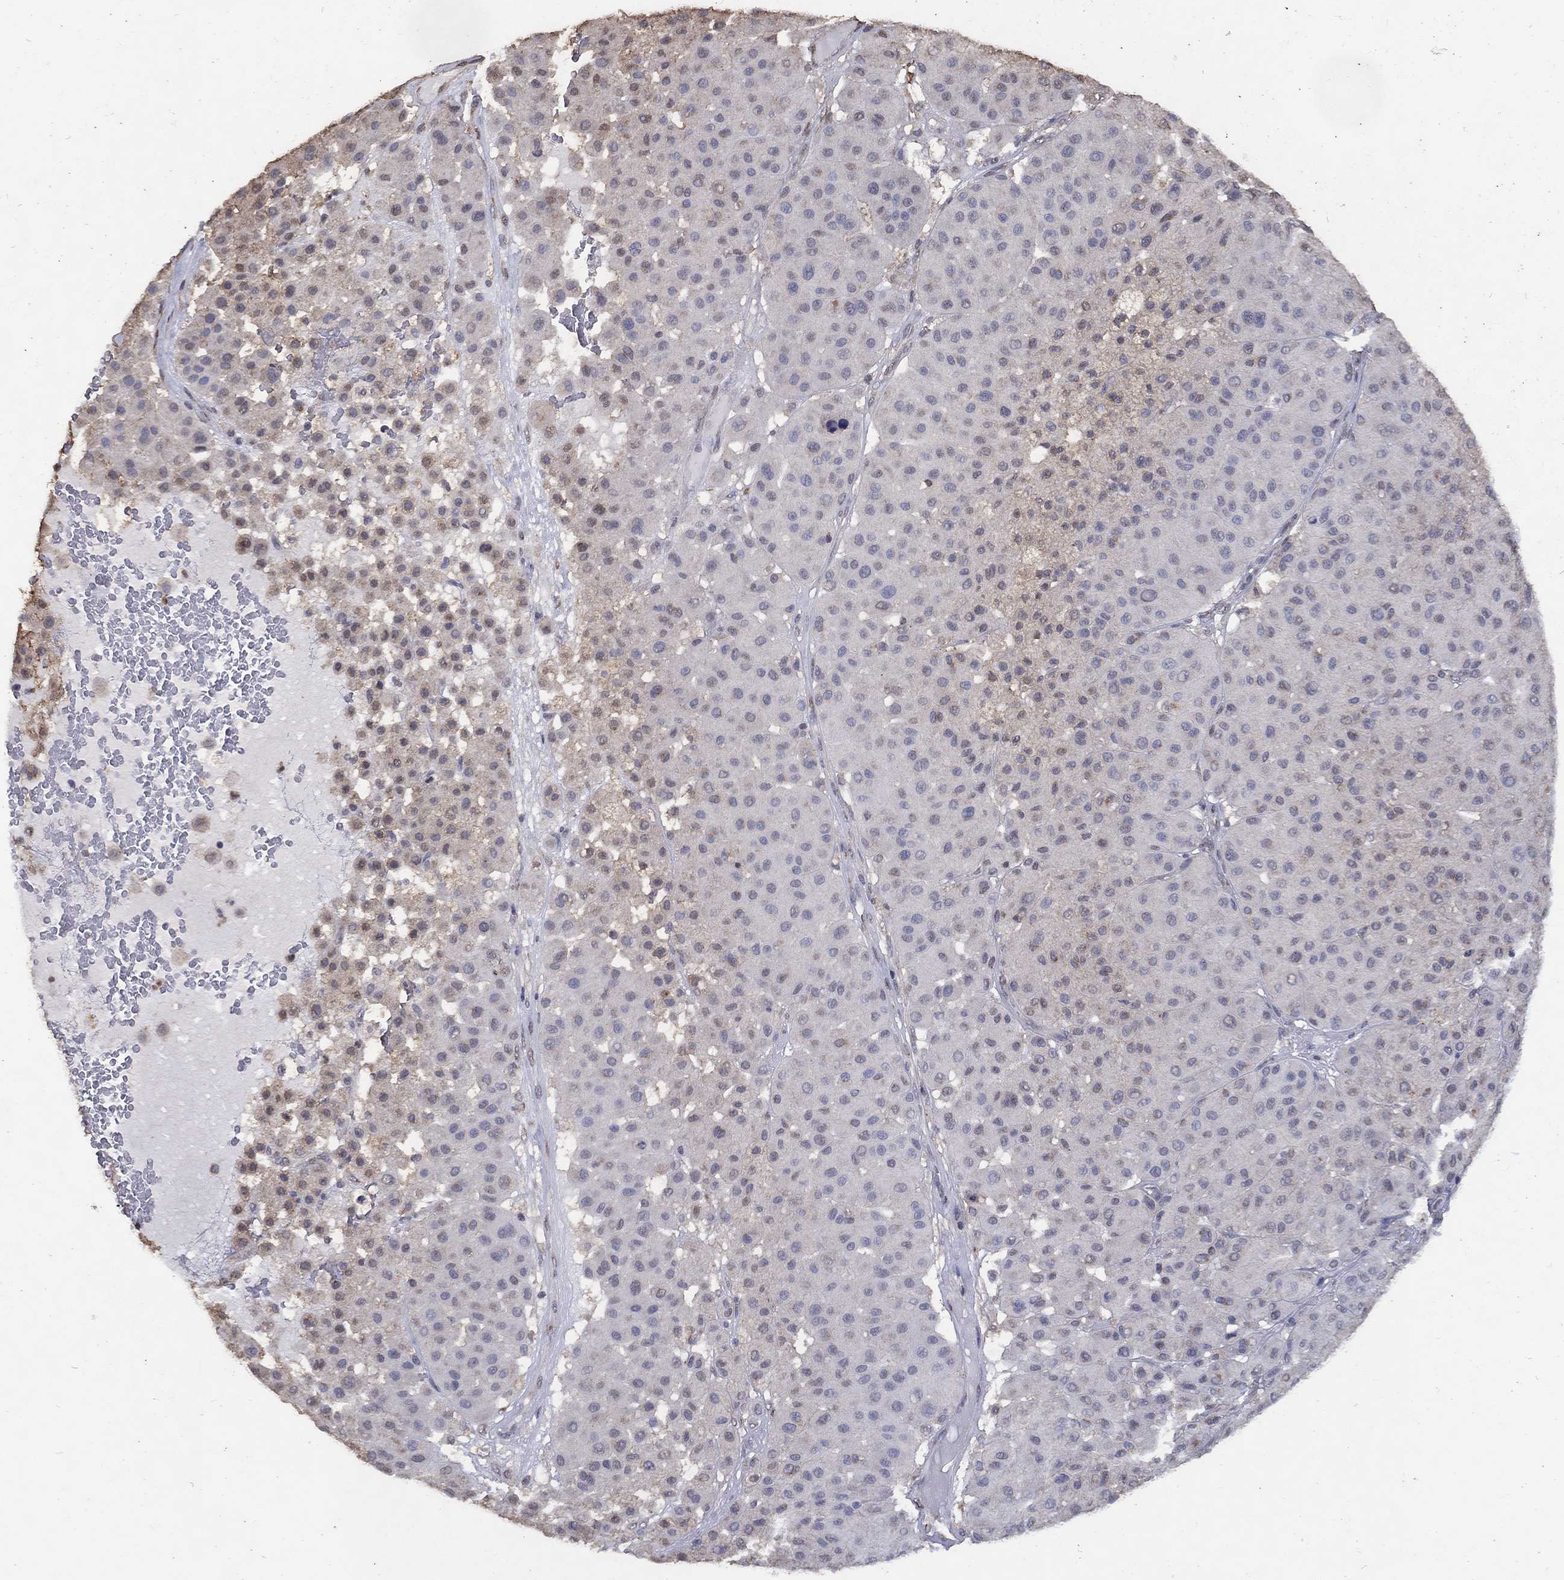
{"staining": {"intensity": "weak", "quantity": "<25%", "location": "cytoplasmic/membranous"}, "tissue": "melanoma", "cell_type": "Tumor cells", "image_type": "cancer", "snomed": [{"axis": "morphology", "description": "Malignant melanoma, Metastatic site"}, {"axis": "topography", "description": "Smooth muscle"}], "caption": "Immunohistochemistry (IHC) image of neoplastic tissue: malignant melanoma (metastatic site) stained with DAB reveals no significant protein expression in tumor cells.", "gene": "GPR183", "patient": {"sex": "male", "age": 41}}